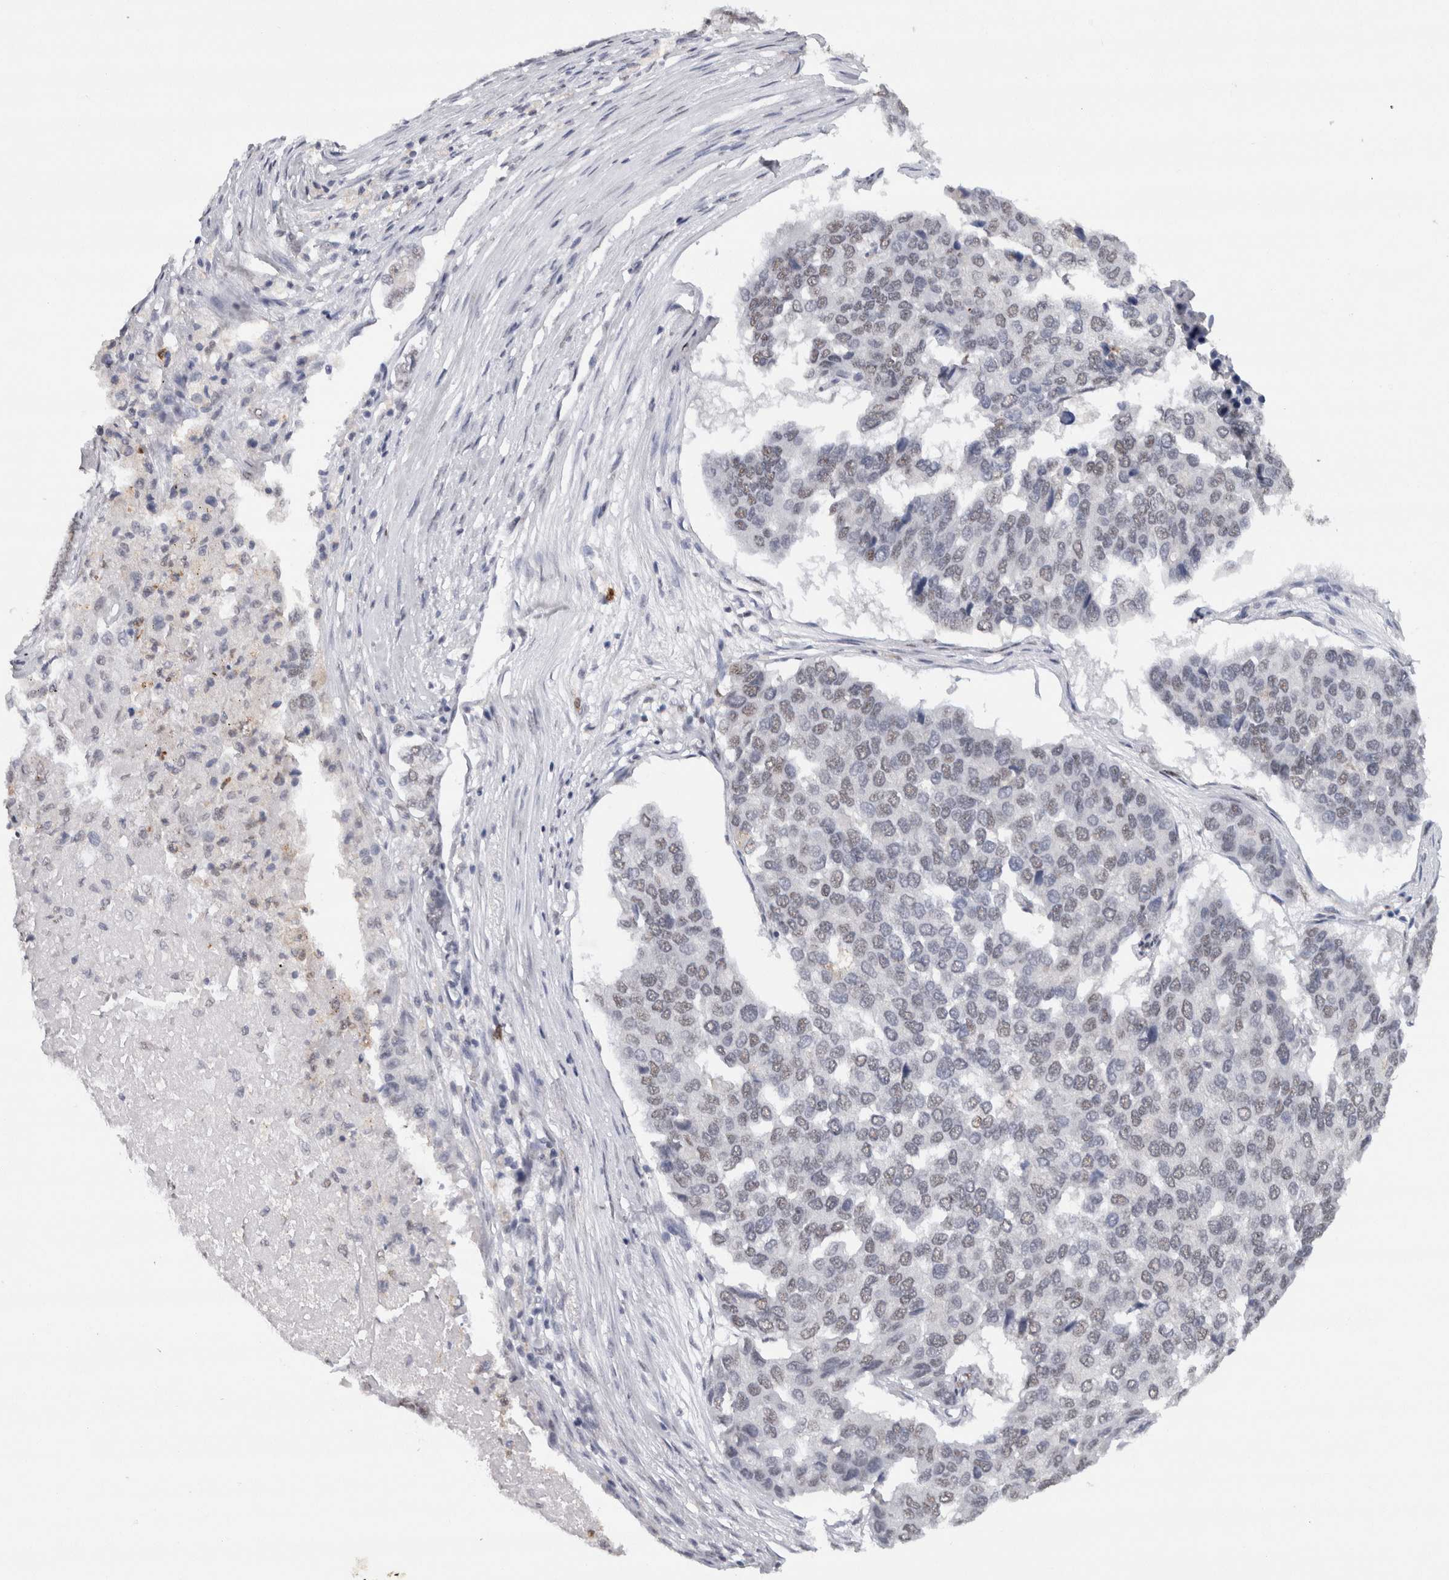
{"staining": {"intensity": "negative", "quantity": "none", "location": "none"}, "tissue": "pancreatic cancer", "cell_type": "Tumor cells", "image_type": "cancer", "snomed": [{"axis": "morphology", "description": "Adenocarcinoma, NOS"}, {"axis": "topography", "description": "Pancreas"}], "caption": "Pancreatic adenocarcinoma stained for a protein using IHC demonstrates no expression tumor cells.", "gene": "RPS6KA2", "patient": {"sex": "male", "age": 50}}